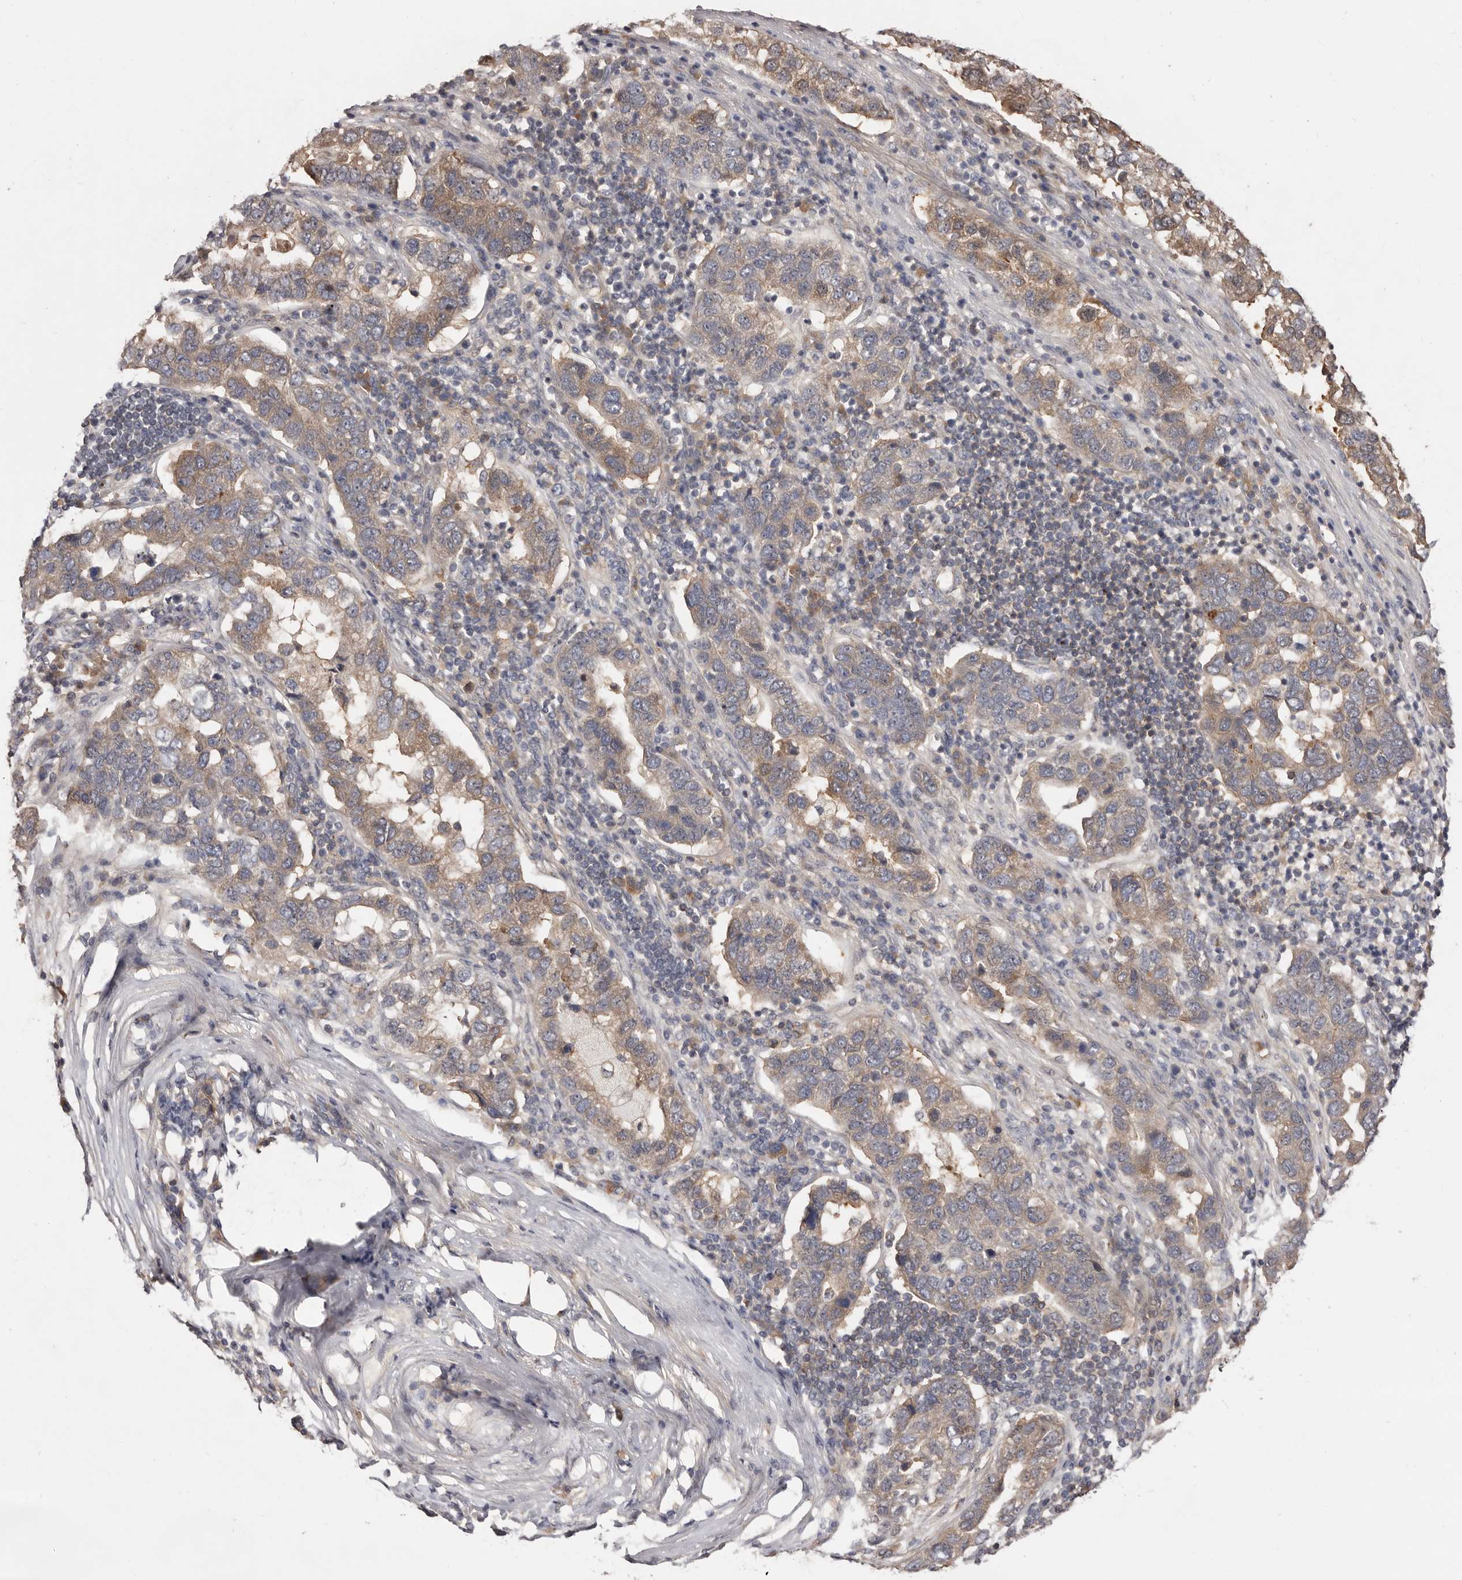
{"staining": {"intensity": "moderate", "quantity": ">75%", "location": "cytoplasmic/membranous"}, "tissue": "pancreatic cancer", "cell_type": "Tumor cells", "image_type": "cancer", "snomed": [{"axis": "morphology", "description": "Adenocarcinoma, NOS"}, {"axis": "topography", "description": "Pancreas"}], "caption": "Pancreatic cancer (adenocarcinoma) was stained to show a protein in brown. There is medium levels of moderate cytoplasmic/membranous staining in approximately >75% of tumor cells.", "gene": "INAVA", "patient": {"sex": "female", "age": 61}}